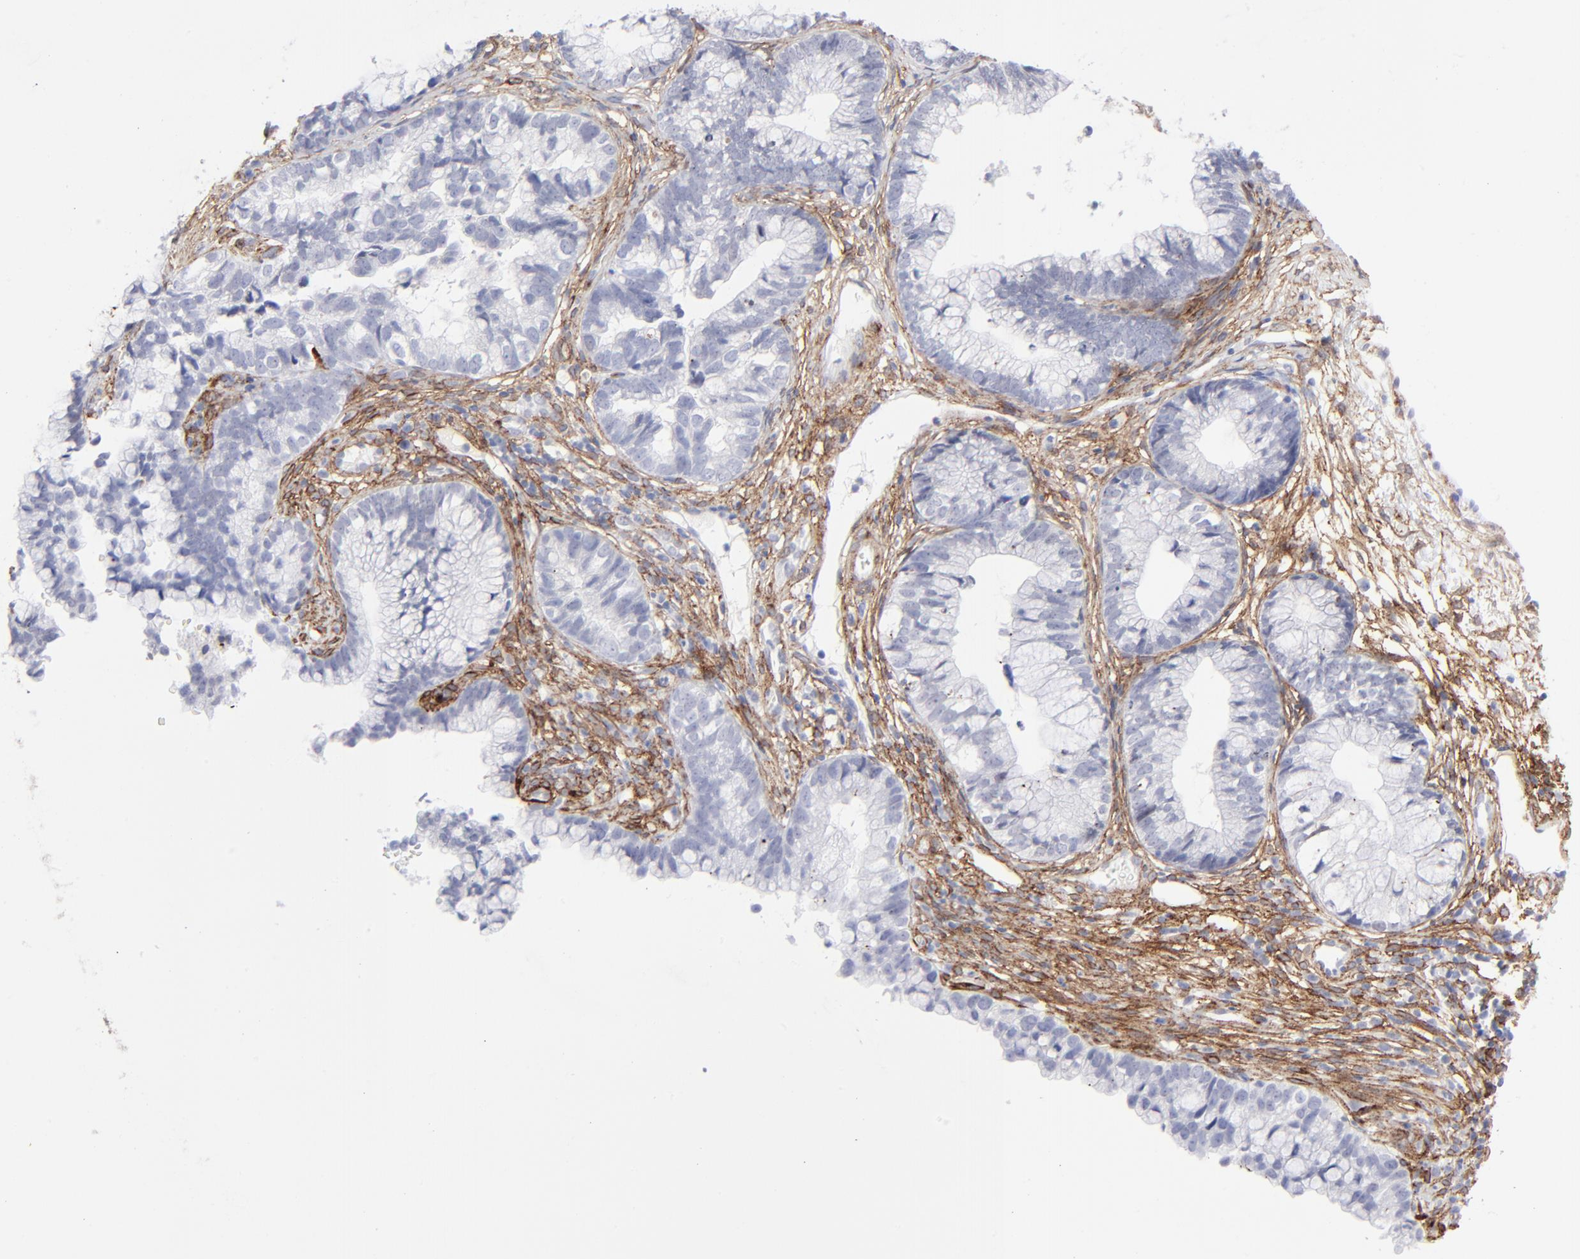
{"staining": {"intensity": "negative", "quantity": "none", "location": "none"}, "tissue": "cervical cancer", "cell_type": "Tumor cells", "image_type": "cancer", "snomed": [{"axis": "morphology", "description": "Adenocarcinoma, NOS"}, {"axis": "topography", "description": "Cervix"}], "caption": "Tumor cells show no significant positivity in cervical adenocarcinoma.", "gene": "PDGFRB", "patient": {"sex": "female", "age": 44}}